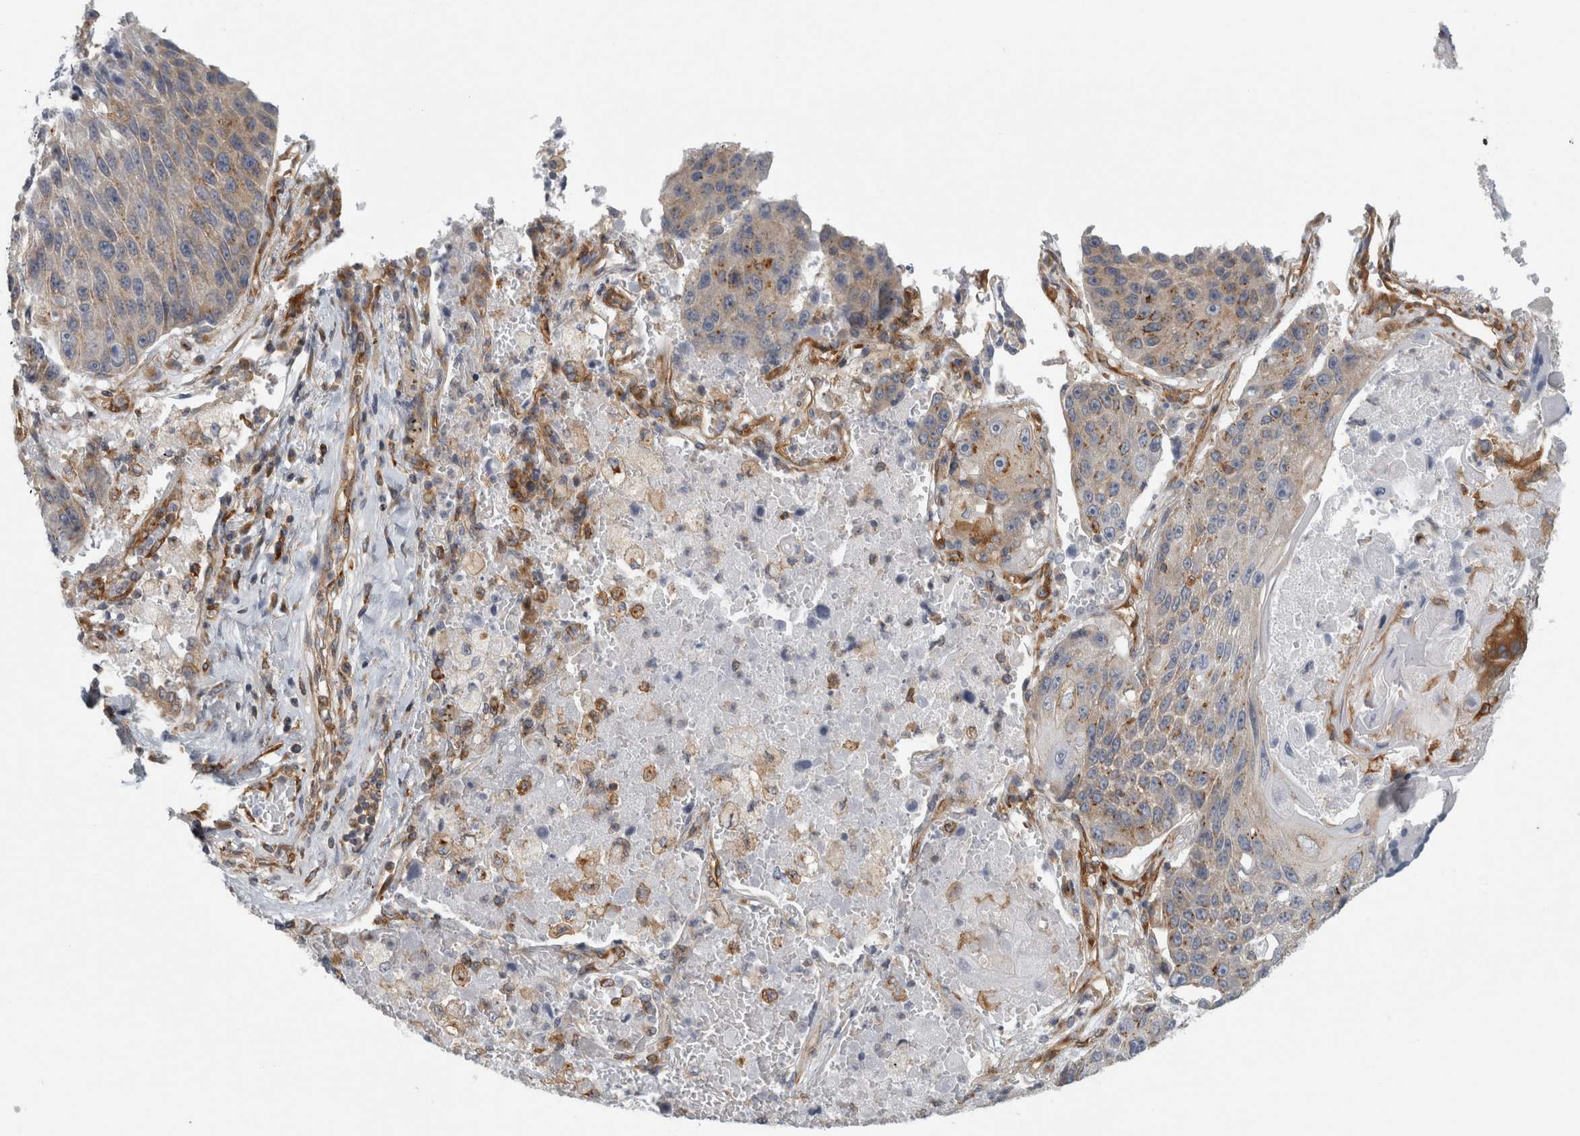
{"staining": {"intensity": "moderate", "quantity": "<25%", "location": "cytoplasmic/membranous"}, "tissue": "lung cancer", "cell_type": "Tumor cells", "image_type": "cancer", "snomed": [{"axis": "morphology", "description": "Squamous cell carcinoma, NOS"}, {"axis": "topography", "description": "Lung"}], "caption": "Lung squamous cell carcinoma tissue exhibits moderate cytoplasmic/membranous expression in about <25% of tumor cells, visualized by immunohistochemistry.", "gene": "PEX6", "patient": {"sex": "male", "age": 61}}